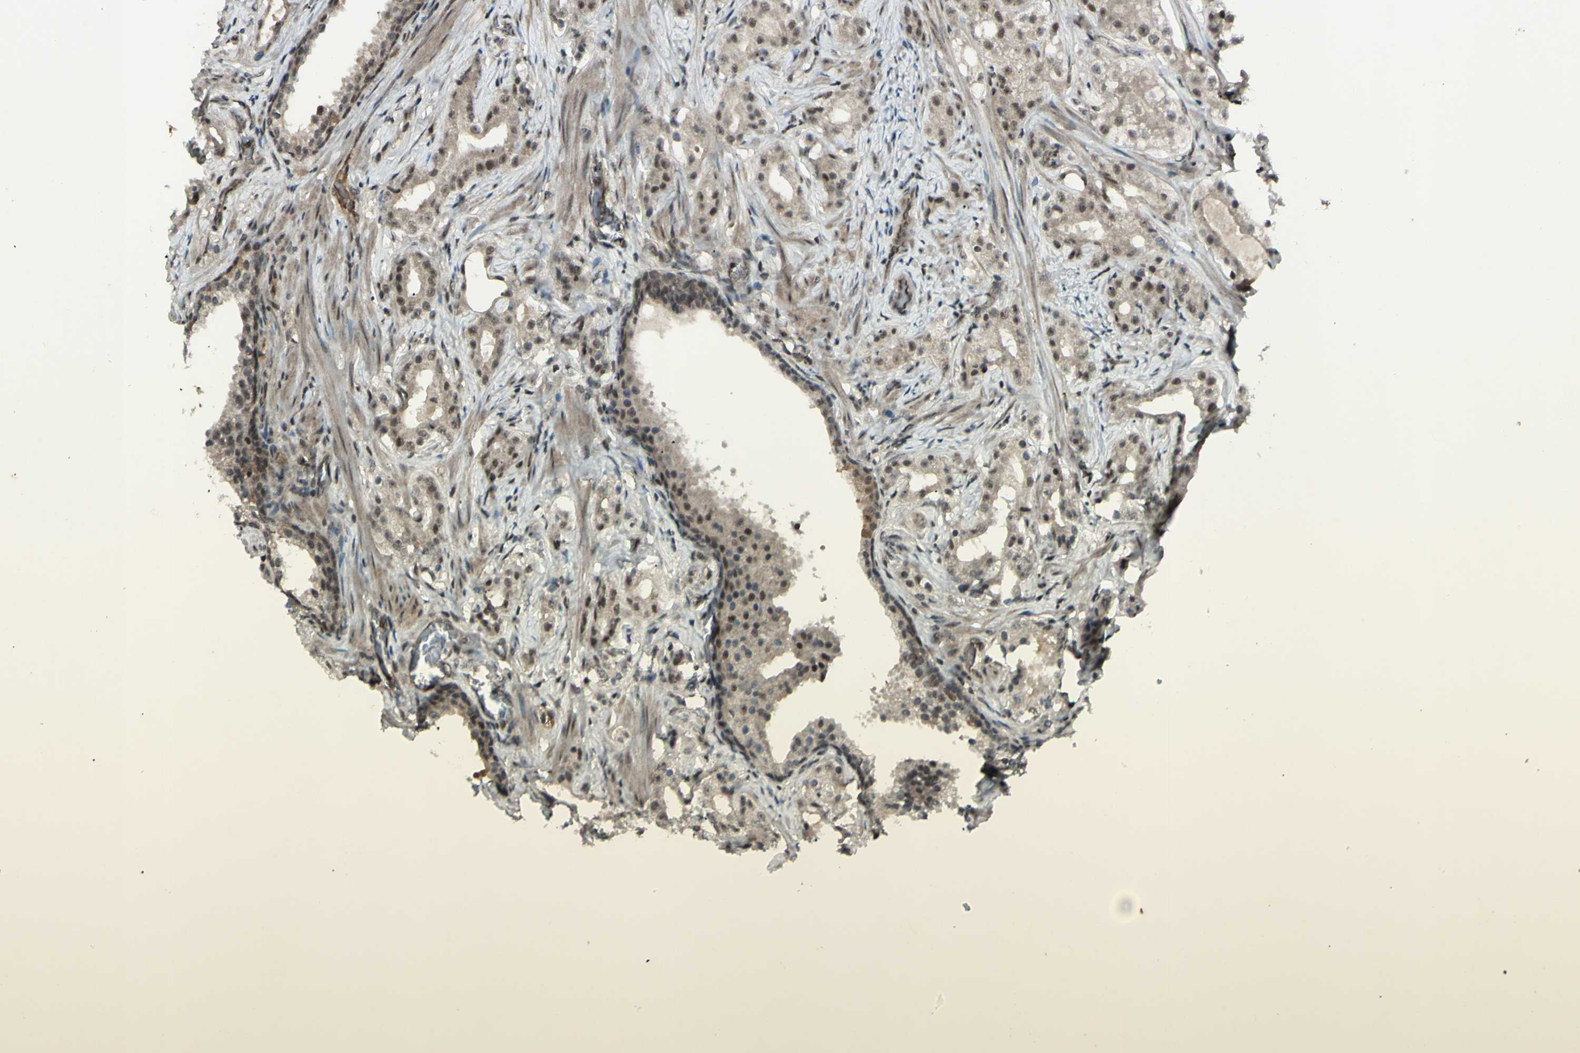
{"staining": {"intensity": "weak", "quantity": "25%-75%", "location": "cytoplasmic/membranous,nuclear"}, "tissue": "prostate cancer", "cell_type": "Tumor cells", "image_type": "cancer", "snomed": [{"axis": "morphology", "description": "Adenocarcinoma, Low grade"}, {"axis": "topography", "description": "Prostate"}], "caption": "Brown immunohistochemical staining in human adenocarcinoma (low-grade) (prostate) reveals weak cytoplasmic/membranous and nuclear positivity in approximately 25%-75% of tumor cells. Nuclei are stained in blue.", "gene": "SNW1", "patient": {"sex": "male", "age": 59}}